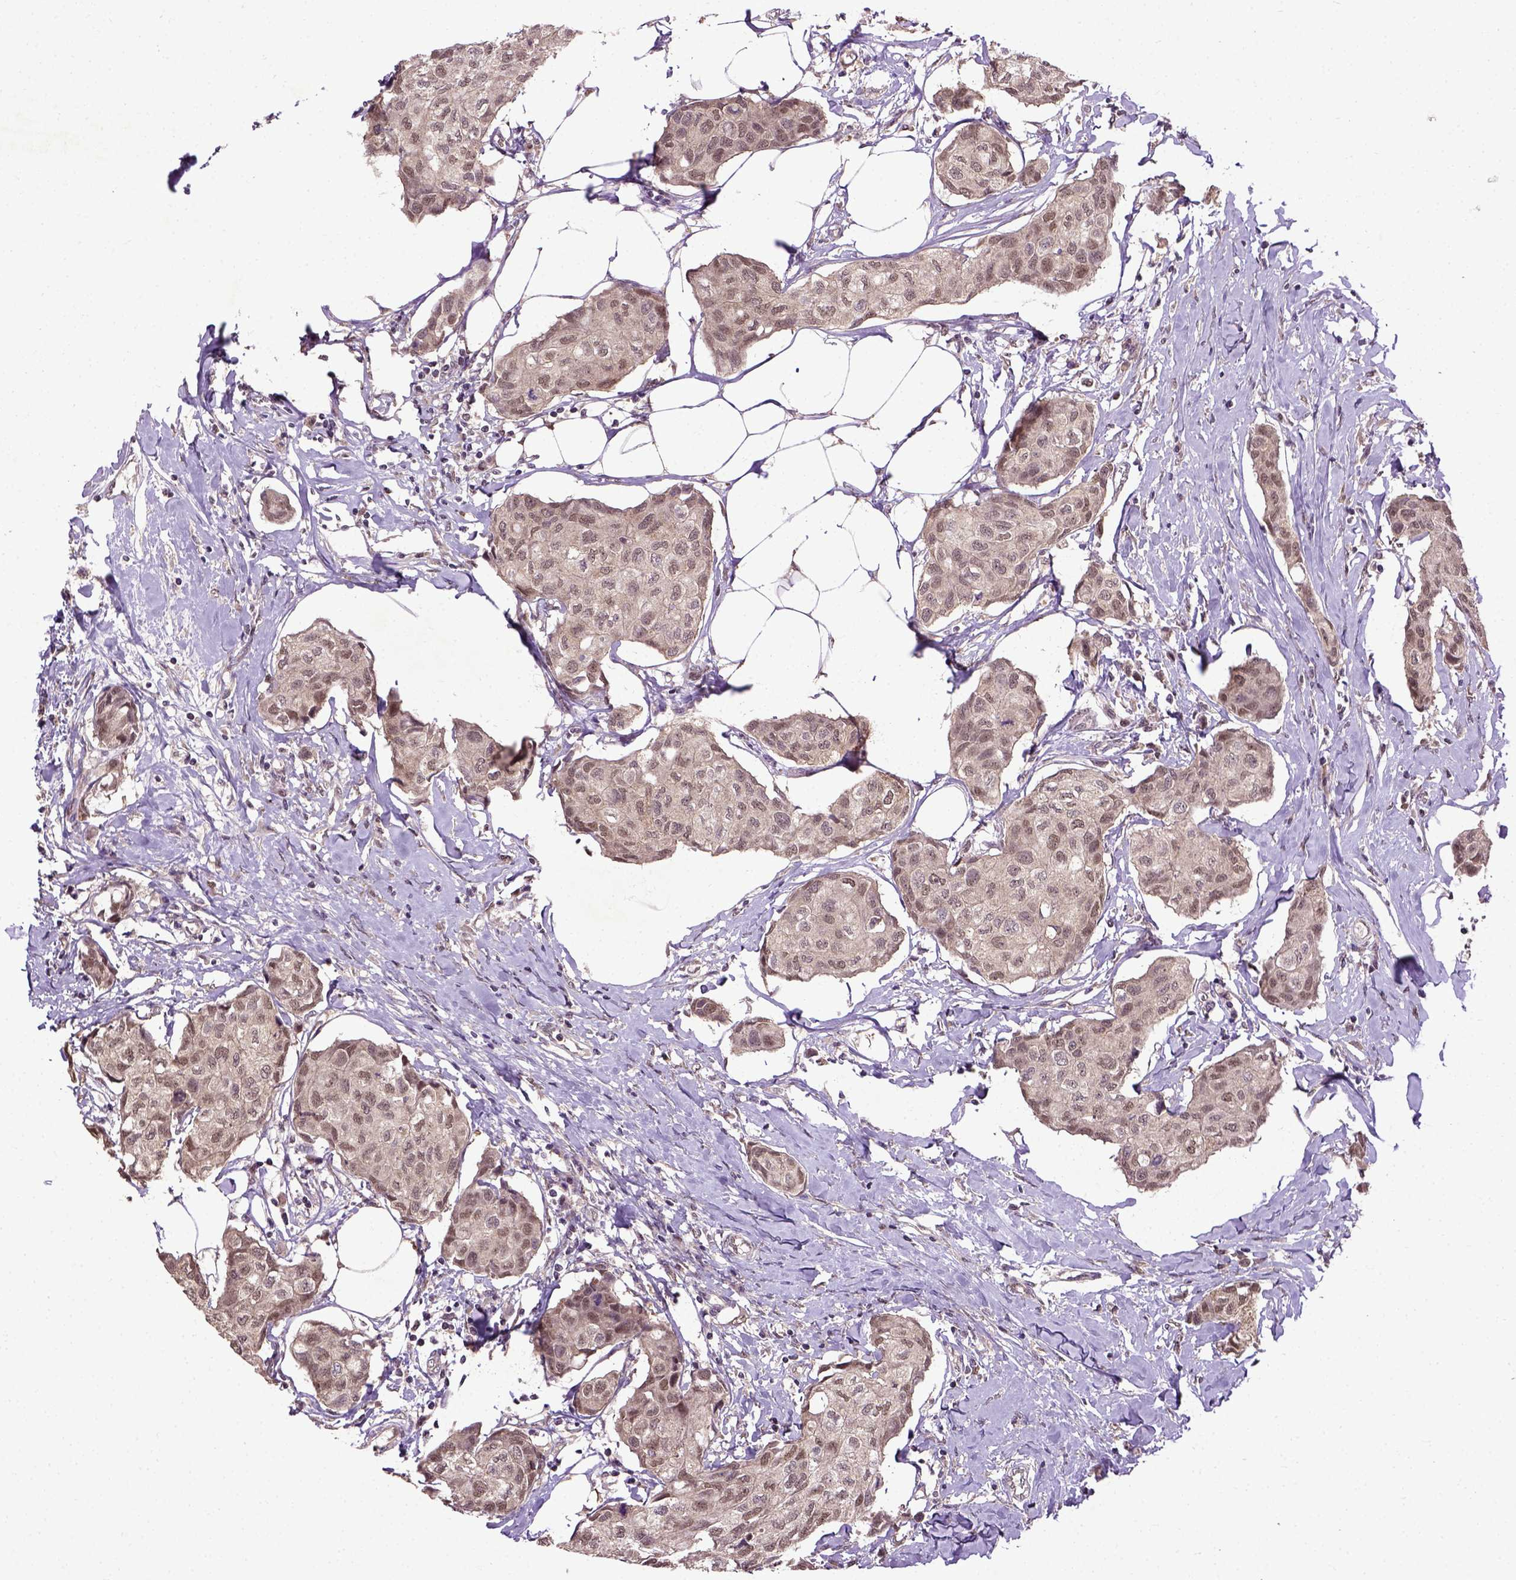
{"staining": {"intensity": "moderate", "quantity": "<25%", "location": "nuclear"}, "tissue": "breast cancer", "cell_type": "Tumor cells", "image_type": "cancer", "snomed": [{"axis": "morphology", "description": "Duct carcinoma"}, {"axis": "topography", "description": "Breast"}], "caption": "Breast infiltrating ductal carcinoma stained with a protein marker exhibits moderate staining in tumor cells.", "gene": "UBA3", "patient": {"sex": "female", "age": 80}}